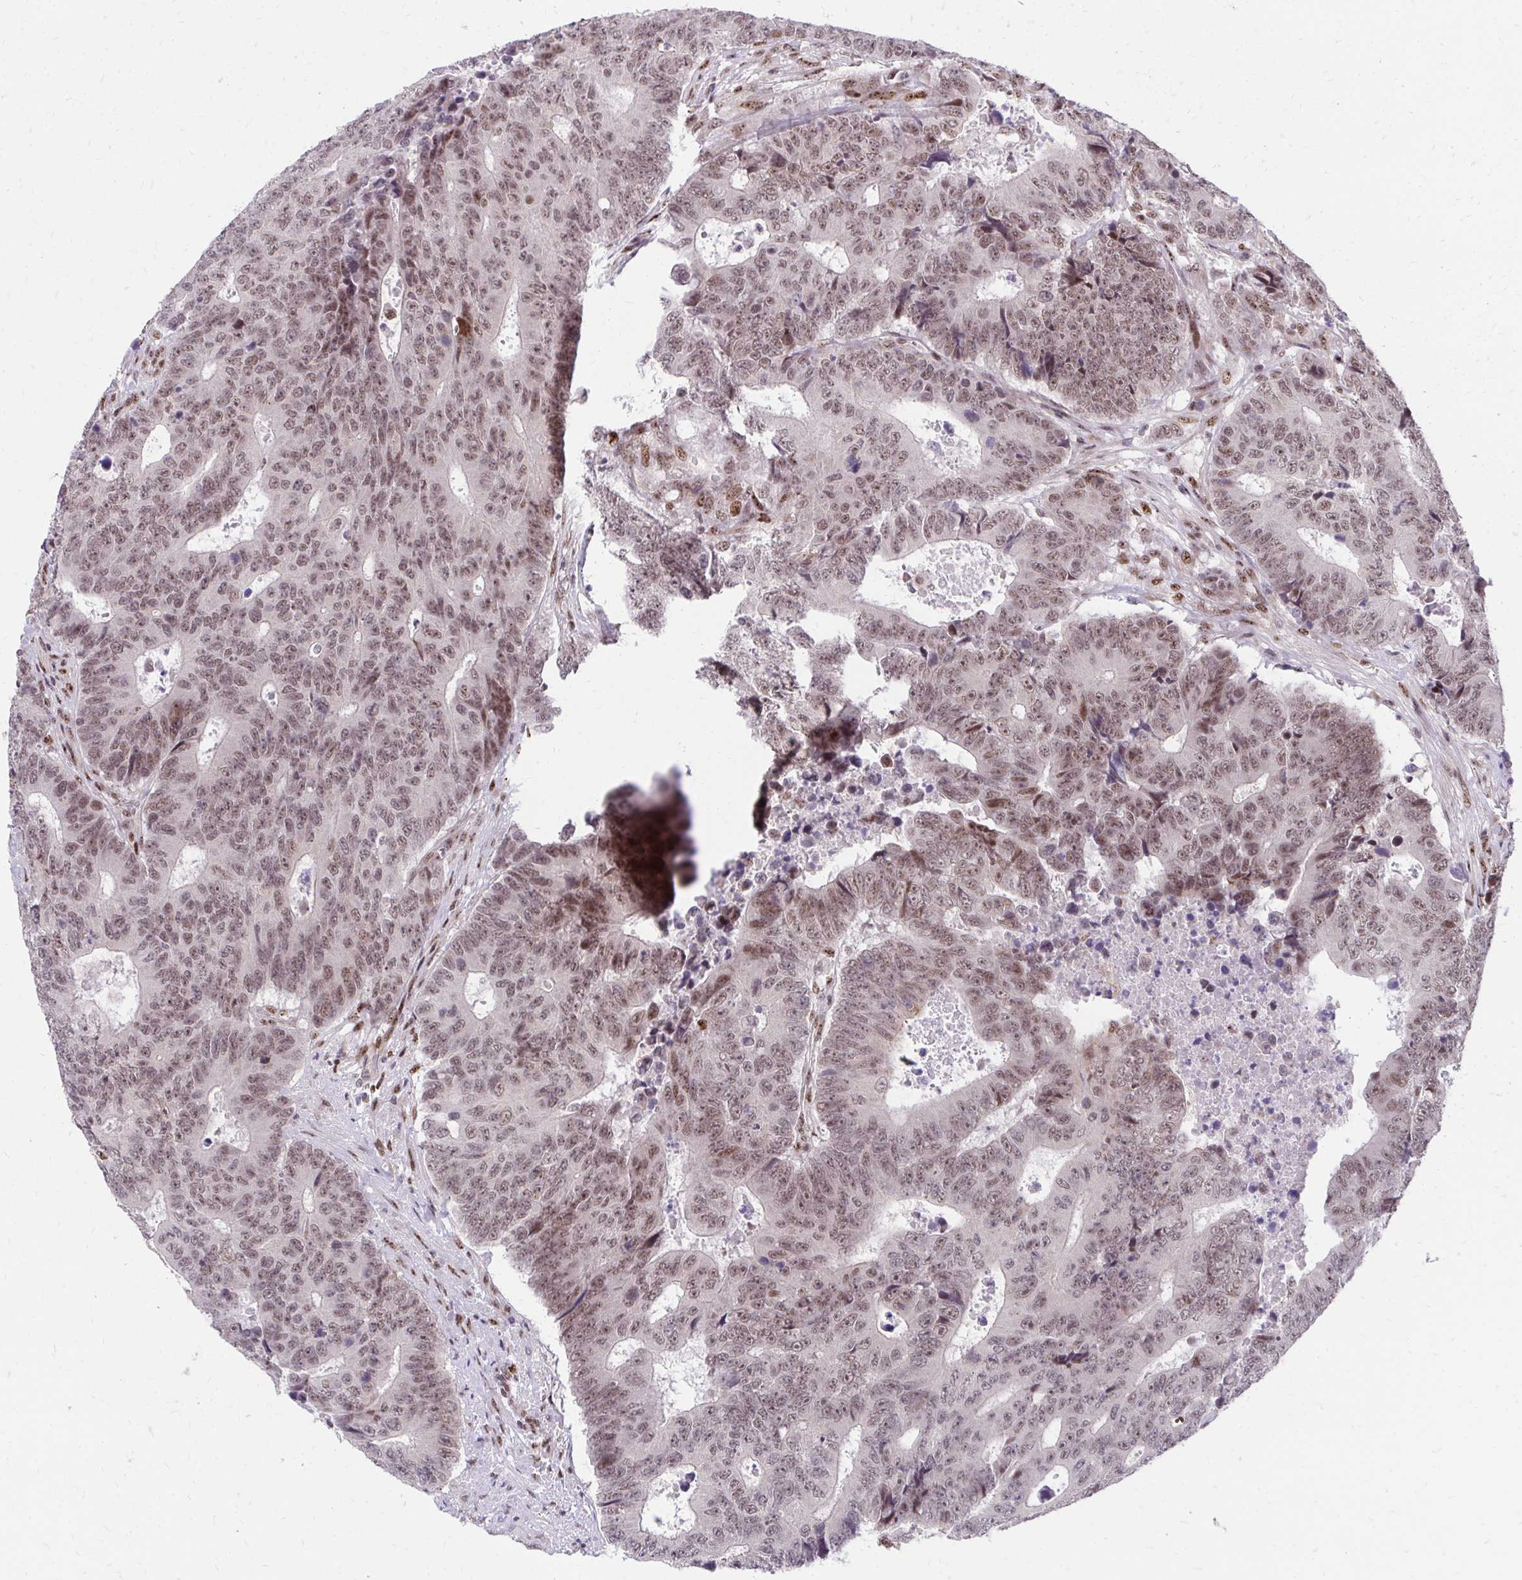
{"staining": {"intensity": "moderate", "quantity": ">75%", "location": "nuclear"}, "tissue": "colorectal cancer", "cell_type": "Tumor cells", "image_type": "cancer", "snomed": [{"axis": "morphology", "description": "Adenocarcinoma, NOS"}, {"axis": "topography", "description": "Colon"}], "caption": "Human colorectal cancer (adenocarcinoma) stained with a brown dye displays moderate nuclear positive expression in about >75% of tumor cells.", "gene": "HOXA4", "patient": {"sex": "female", "age": 48}}